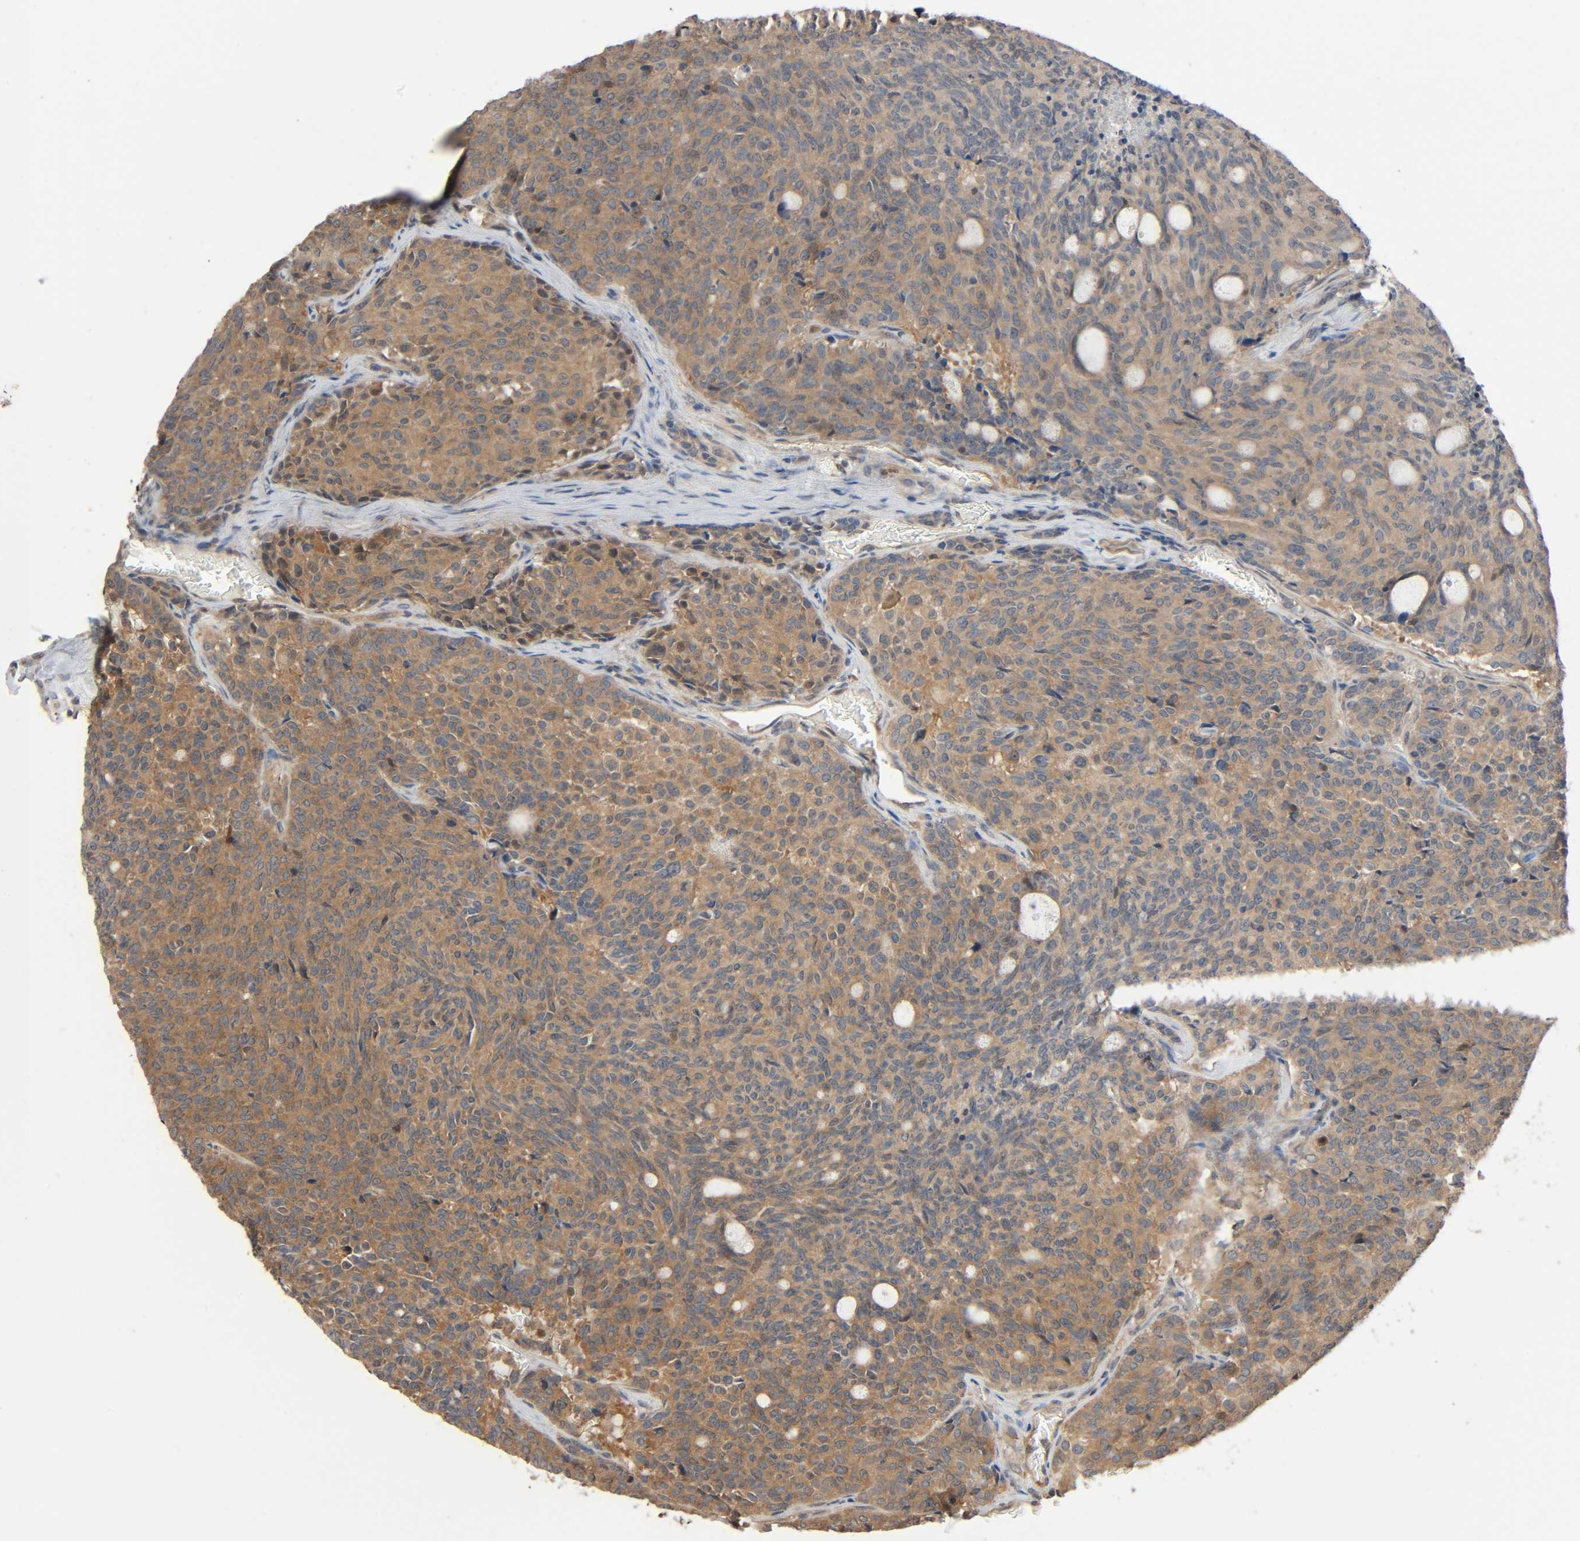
{"staining": {"intensity": "moderate", "quantity": ">75%", "location": "cytoplasmic/membranous"}, "tissue": "carcinoid", "cell_type": "Tumor cells", "image_type": "cancer", "snomed": [{"axis": "morphology", "description": "Carcinoid, malignant, NOS"}, {"axis": "topography", "description": "Pancreas"}], "caption": "Immunohistochemical staining of carcinoid exhibits moderate cytoplasmic/membranous protein expression in approximately >75% of tumor cells.", "gene": "PPP2R1B", "patient": {"sex": "female", "age": 54}}